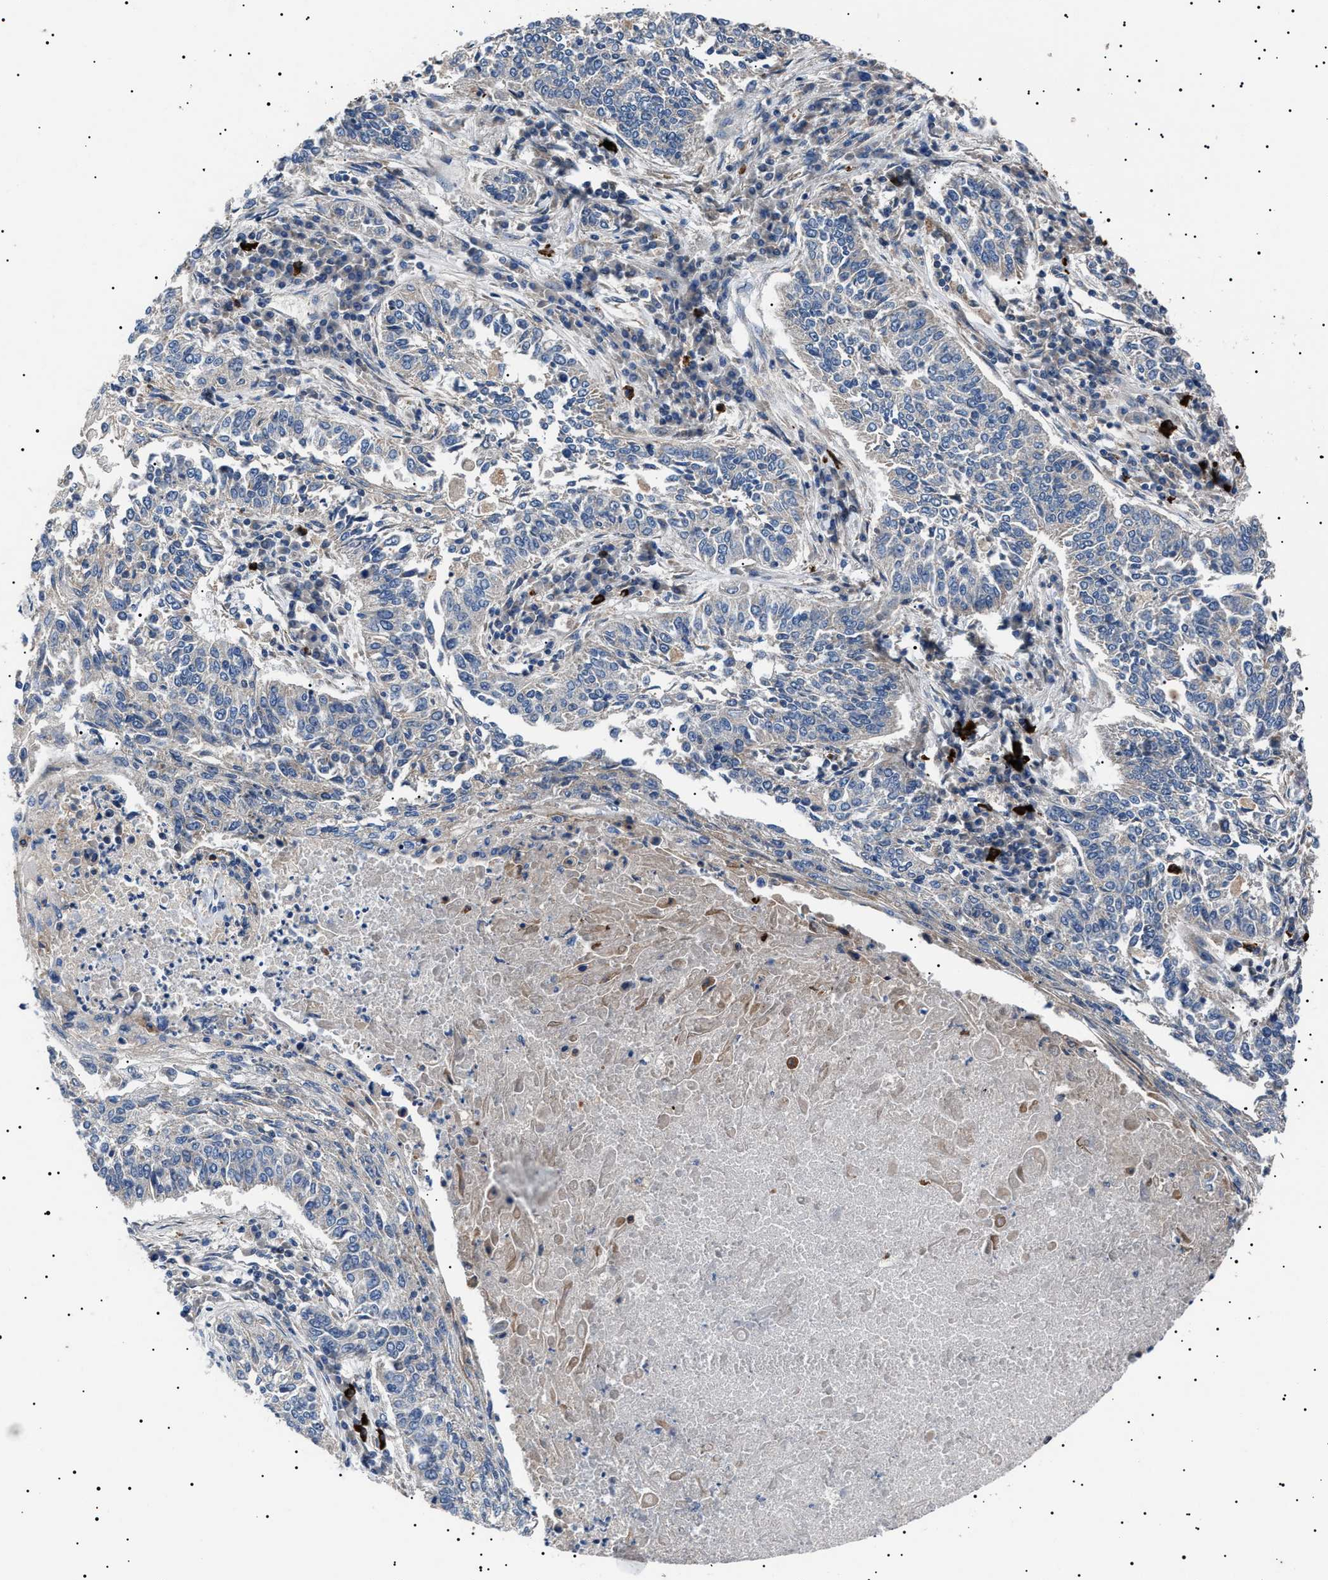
{"staining": {"intensity": "negative", "quantity": "none", "location": "none"}, "tissue": "lung cancer", "cell_type": "Tumor cells", "image_type": "cancer", "snomed": [{"axis": "morphology", "description": "Normal tissue, NOS"}, {"axis": "morphology", "description": "Squamous cell carcinoma, NOS"}, {"axis": "topography", "description": "Cartilage tissue"}, {"axis": "topography", "description": "Bronchus"}, {"axis": "topography", "description": "Lung"}], "caption": "Tumor cells show no significant positivity in lung cancer (squamous cell carcinoma). Brightfield microscopy of immunohistochemistry (IHC) stained with DAB (3,3'-diaminobenzidine) (brown) and hematoxylin (blue), captured at high magnification.", "gene": "PTRH1", "patient": {"sex": "female", "age": 49}}